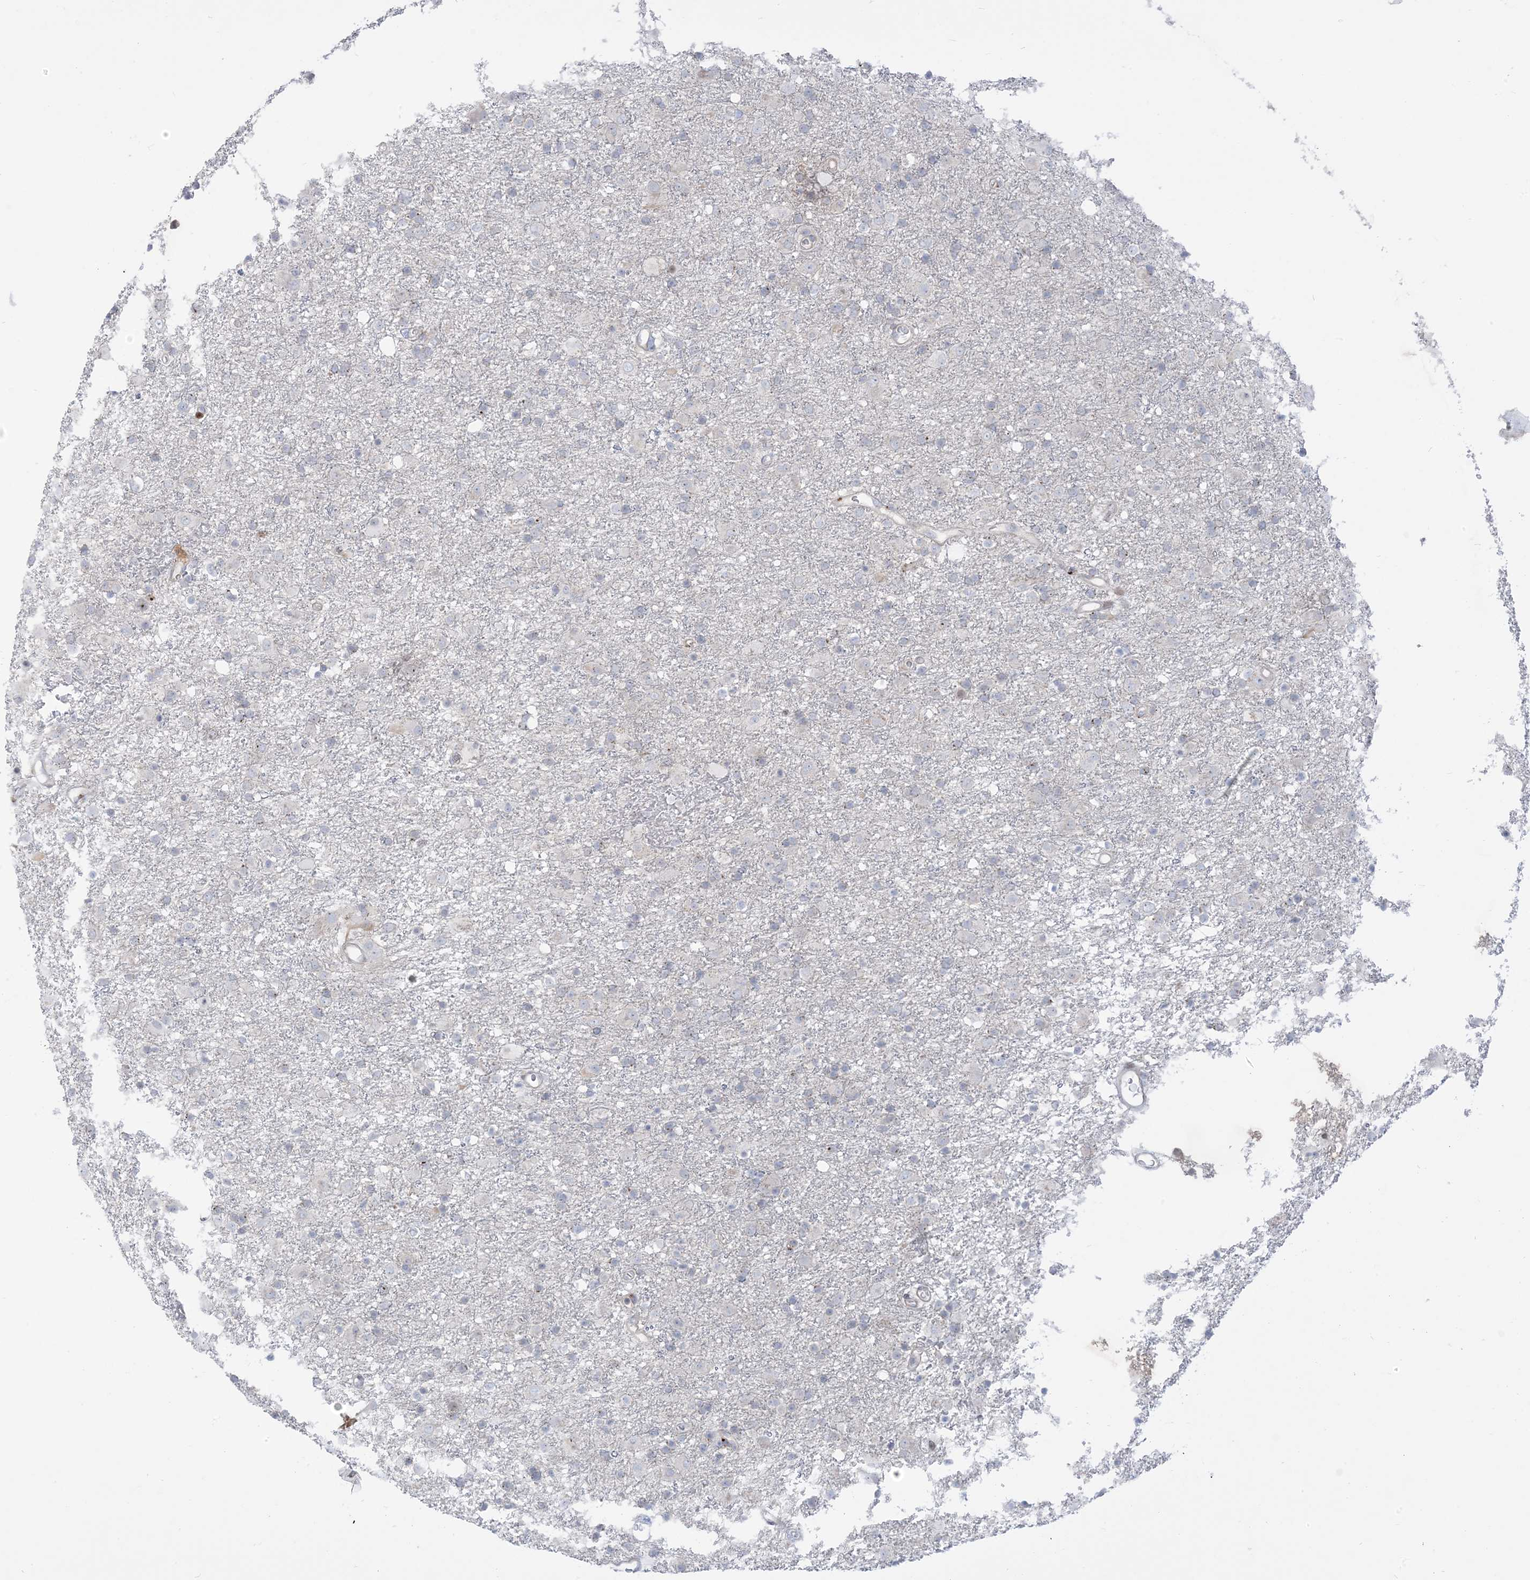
{"staining": {"intensity": "negative", "quantity": "none", "location": "none"}, "tissue": "glioma", "cell_type": "Tumor cells", "image_type": "cancer", "snomed": [{"axis": "morphology", "description": "Glioma, malignant, Low grade"}, {"axis": "topography", "description": "Brain"}], "caption": "There is no significant positivity in tumor cells of glioma.", "gene": "AFTPH", "patient": {"sex": "male", "age": 65}}